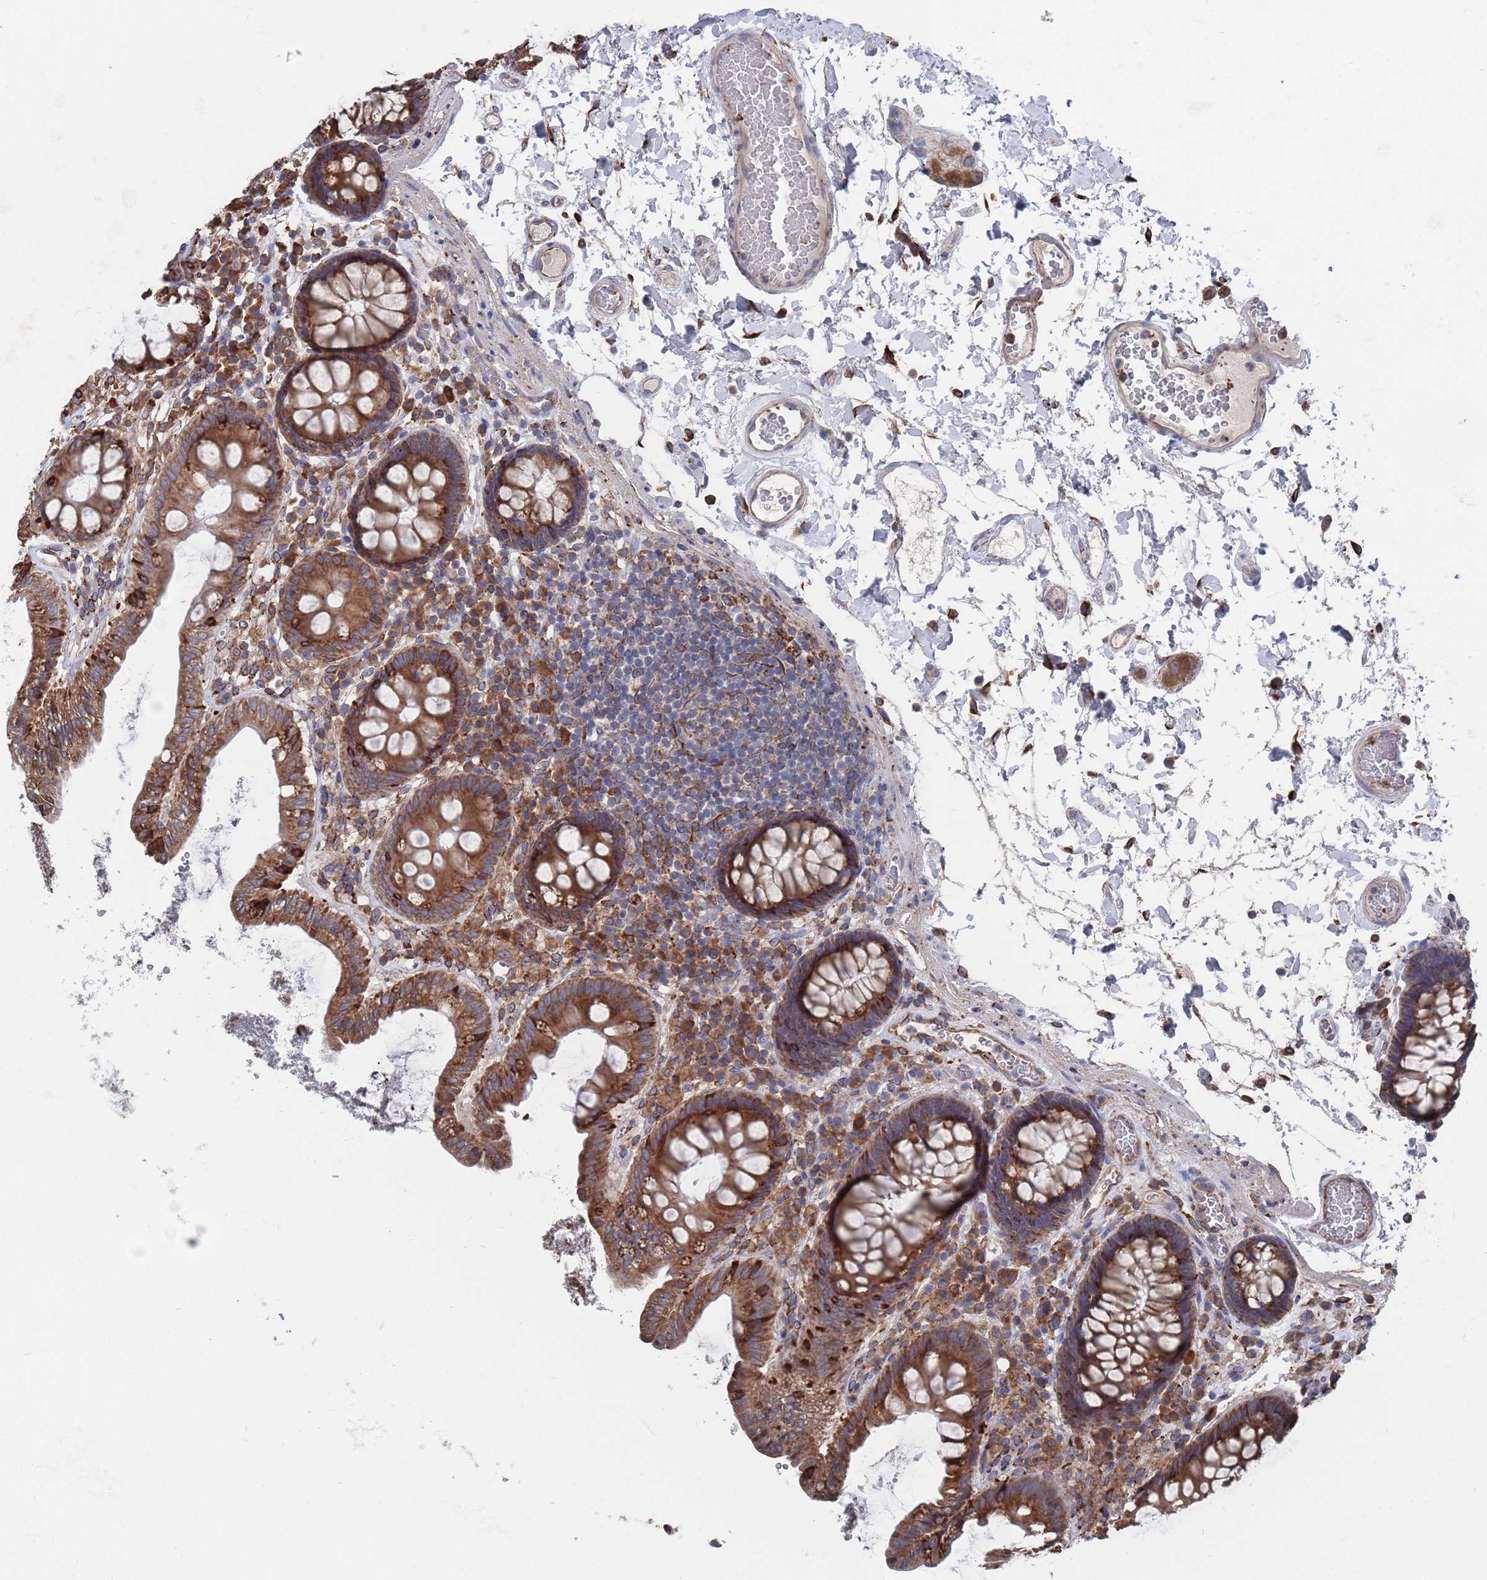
{"staining": {"intensity": "moderate", "quantity": ">75%", "location": "cytoplasmic/membranous"}, "tissue": "colon", "cell_type": "Endothelial cells", "image_type": "normal", "snomed": [{"axis": "morphology", "description": "Normal tissue, NOS"}, {"axis": "topography", "description": "Colon"}], "caption": "This micrograph displays IHC staining of benign human colon, with medium moderate cytoplasmic/membranous staining in about >75% of endothelial cells.", "gene": "GID8", "patient": {"sex": "male", "age": 84}}